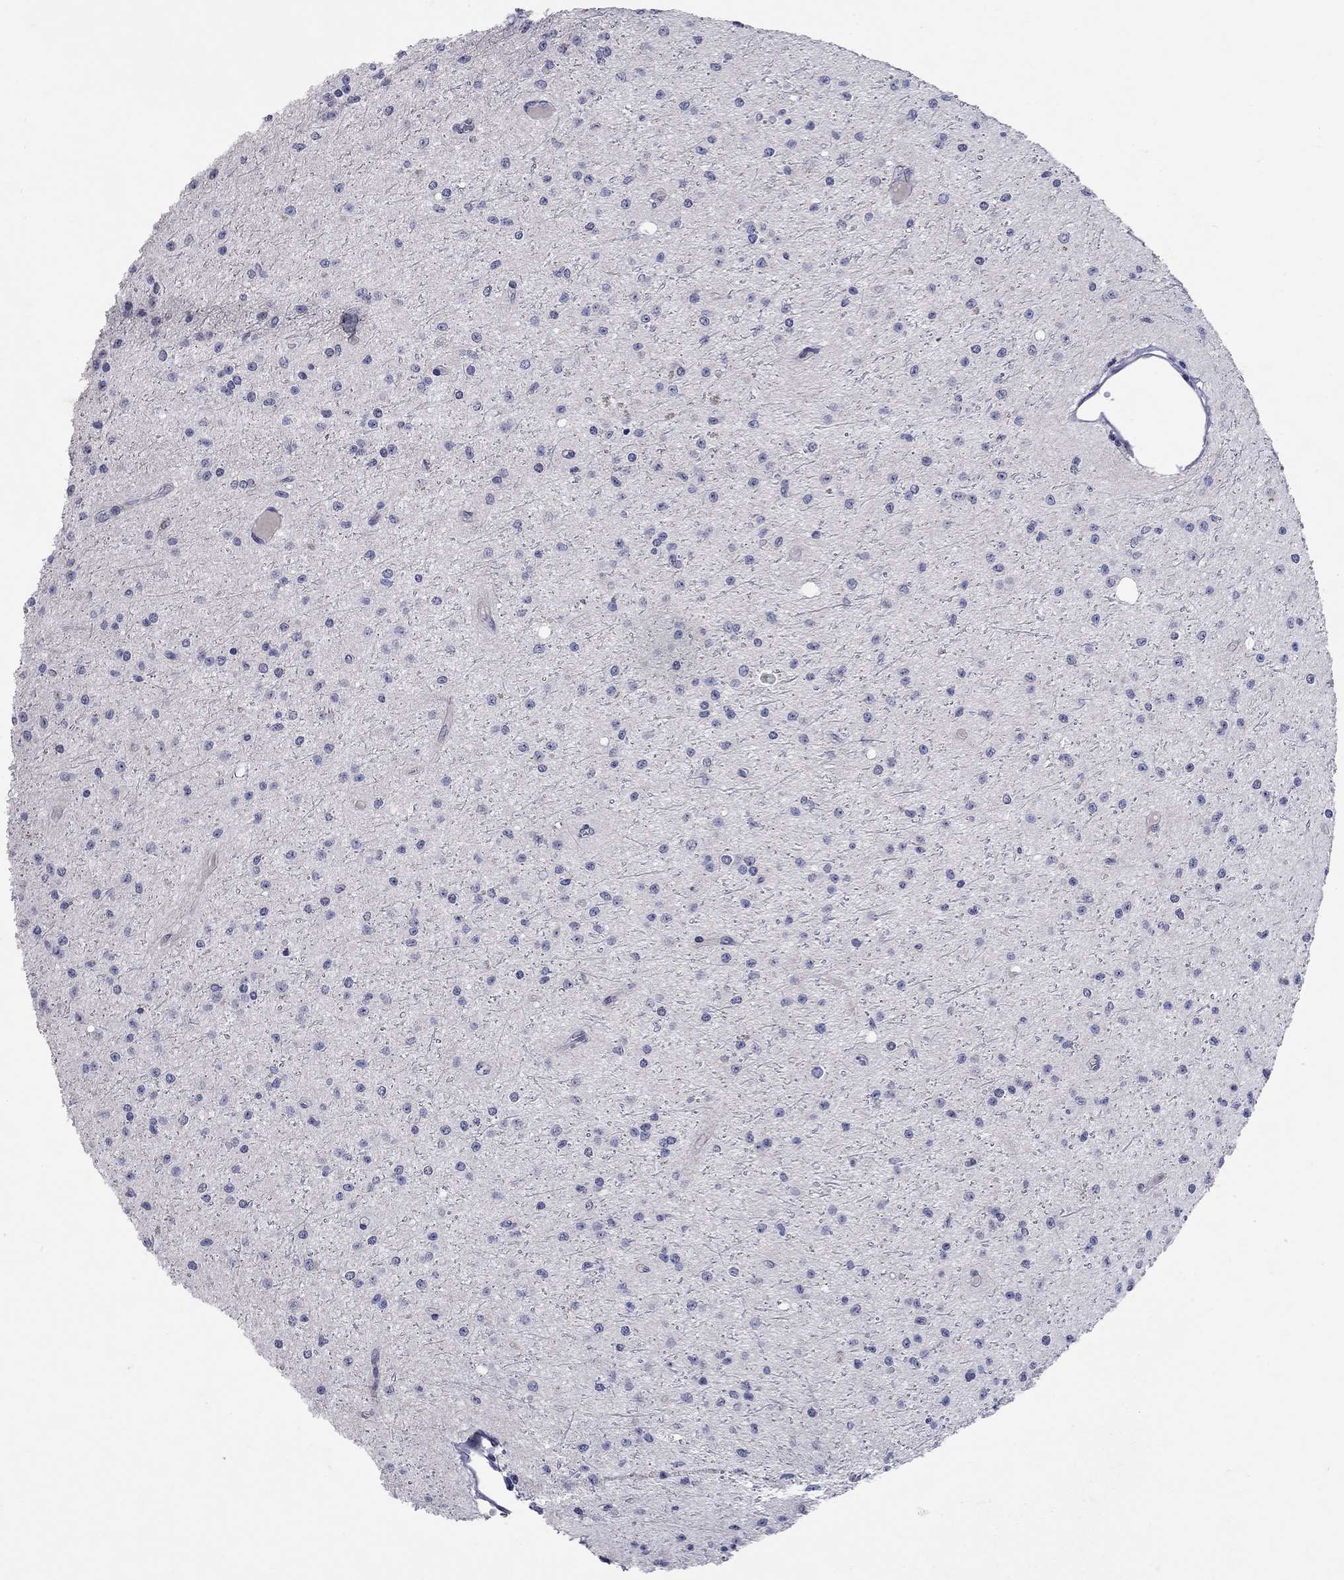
{"staining": {"intensity": "negative", "quantity": "none", "location": "none"}, "tissue": "glioma", "cell_type": "Tumor cells", "image_type": "cancer", "snomed": [{"axis": "morphology", "description": "Glioma, malignant, Low grade"}, {"axis": "topography", "description": "Brain"}], "caption": "High magnification brightfield microscopy of low-grade glioma (malignant) stained with DAB (3,3'-diaminobenzidine) (brown) and counterstained with hematoxylin (blue): tumor cells show no significant staining. The staining was performed using DAB to visualize the protein expression in brown, while the nuclei were stained in blue with hematoxylin (Magnification: 20x).", "gene": "HMX2", "patient": {"sex": "male", "age": 27}}